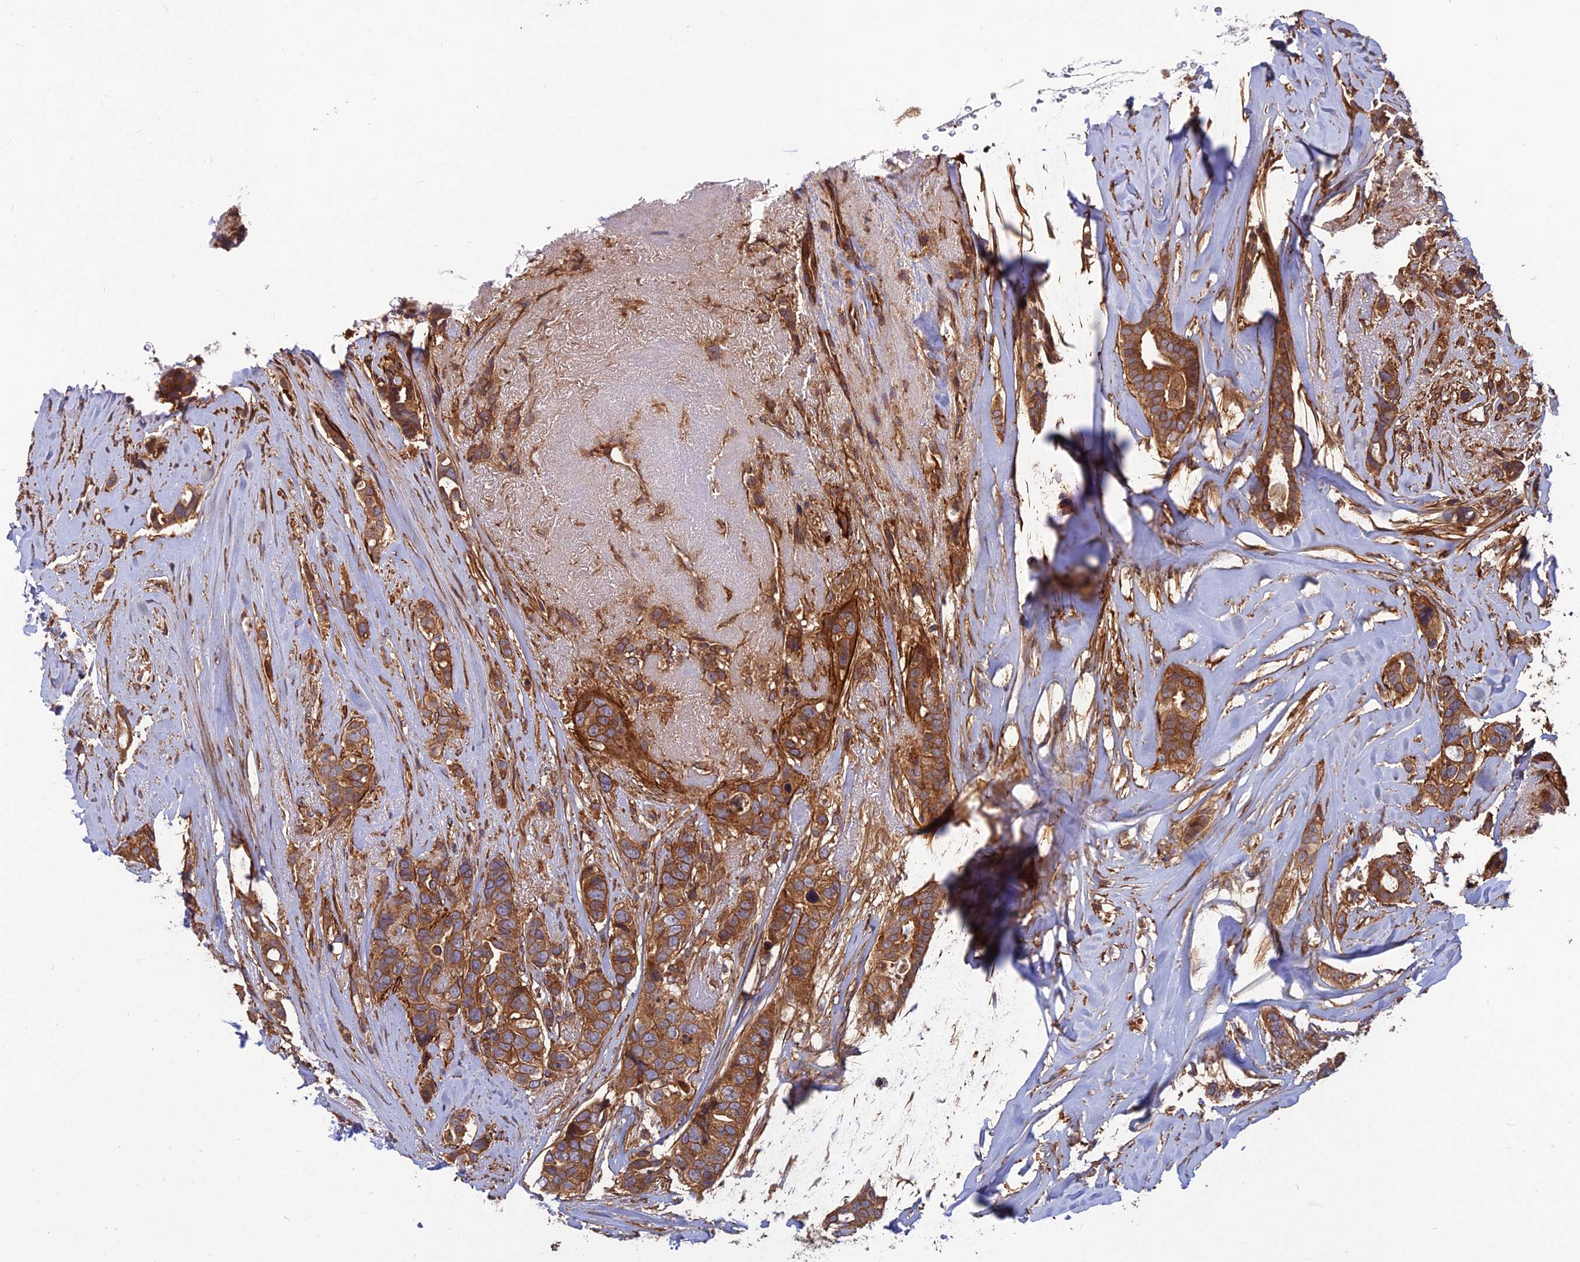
{"staining": {"intensity": "moderate", "quantity": ">75%", "location": "cytoplasmic/membranous"}, "tissue": "breast cancer", "cell_type": "Tumor cells", "image_type": "cancer", "snomed": [{"axis": "morphology", "description": "Lobular carcinoma"}, {"axis": "topography", "description": "Breast"}], "caption": "Tumor cells show medium levels of moderate cytoplasmic/membranous staining in approximately >75% of cells in breast lobular carcinoma.", "gene": "RELCH", "patient": {"sex": "female", "age": 51}}